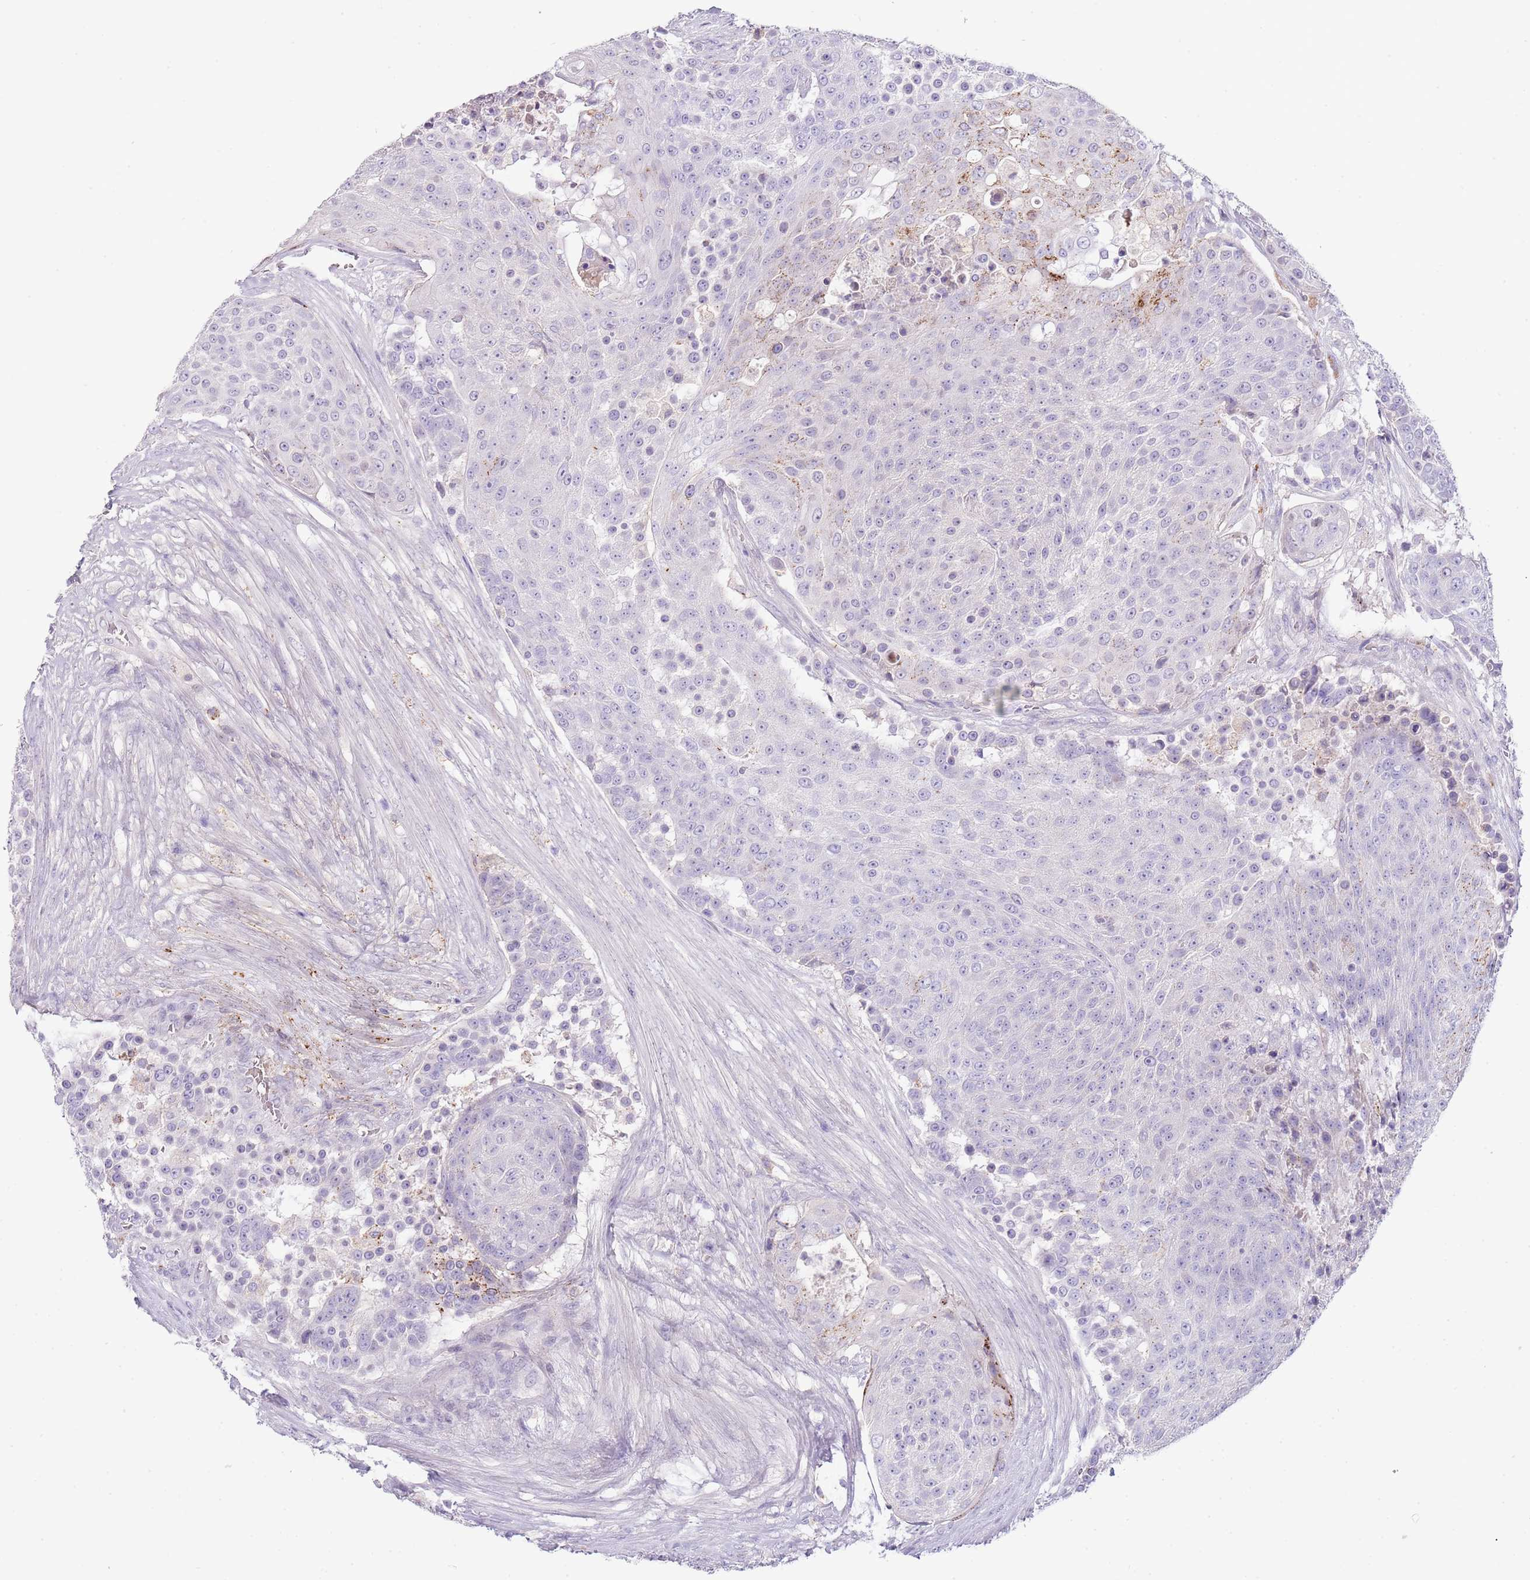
{"staining": {"intensity": "negative", "quantity": "none", "location": "none"}, "tissue": "urothelial cancer", "cell_type": "Tumor cells", "image_type": "cancer", "snomed": [{"axis": "morphology", "description": "Urothelial carcinoma, High grade"}, {"axis": "topography", "description": "Urinary bladder"}], "caption": "Photomicrograph shows no significant protein positivity in tumor cells of urothelial carcinoma (high-grade).", "gene": "ABHD17A", "patient": {"sex": "female", "age": 63}}